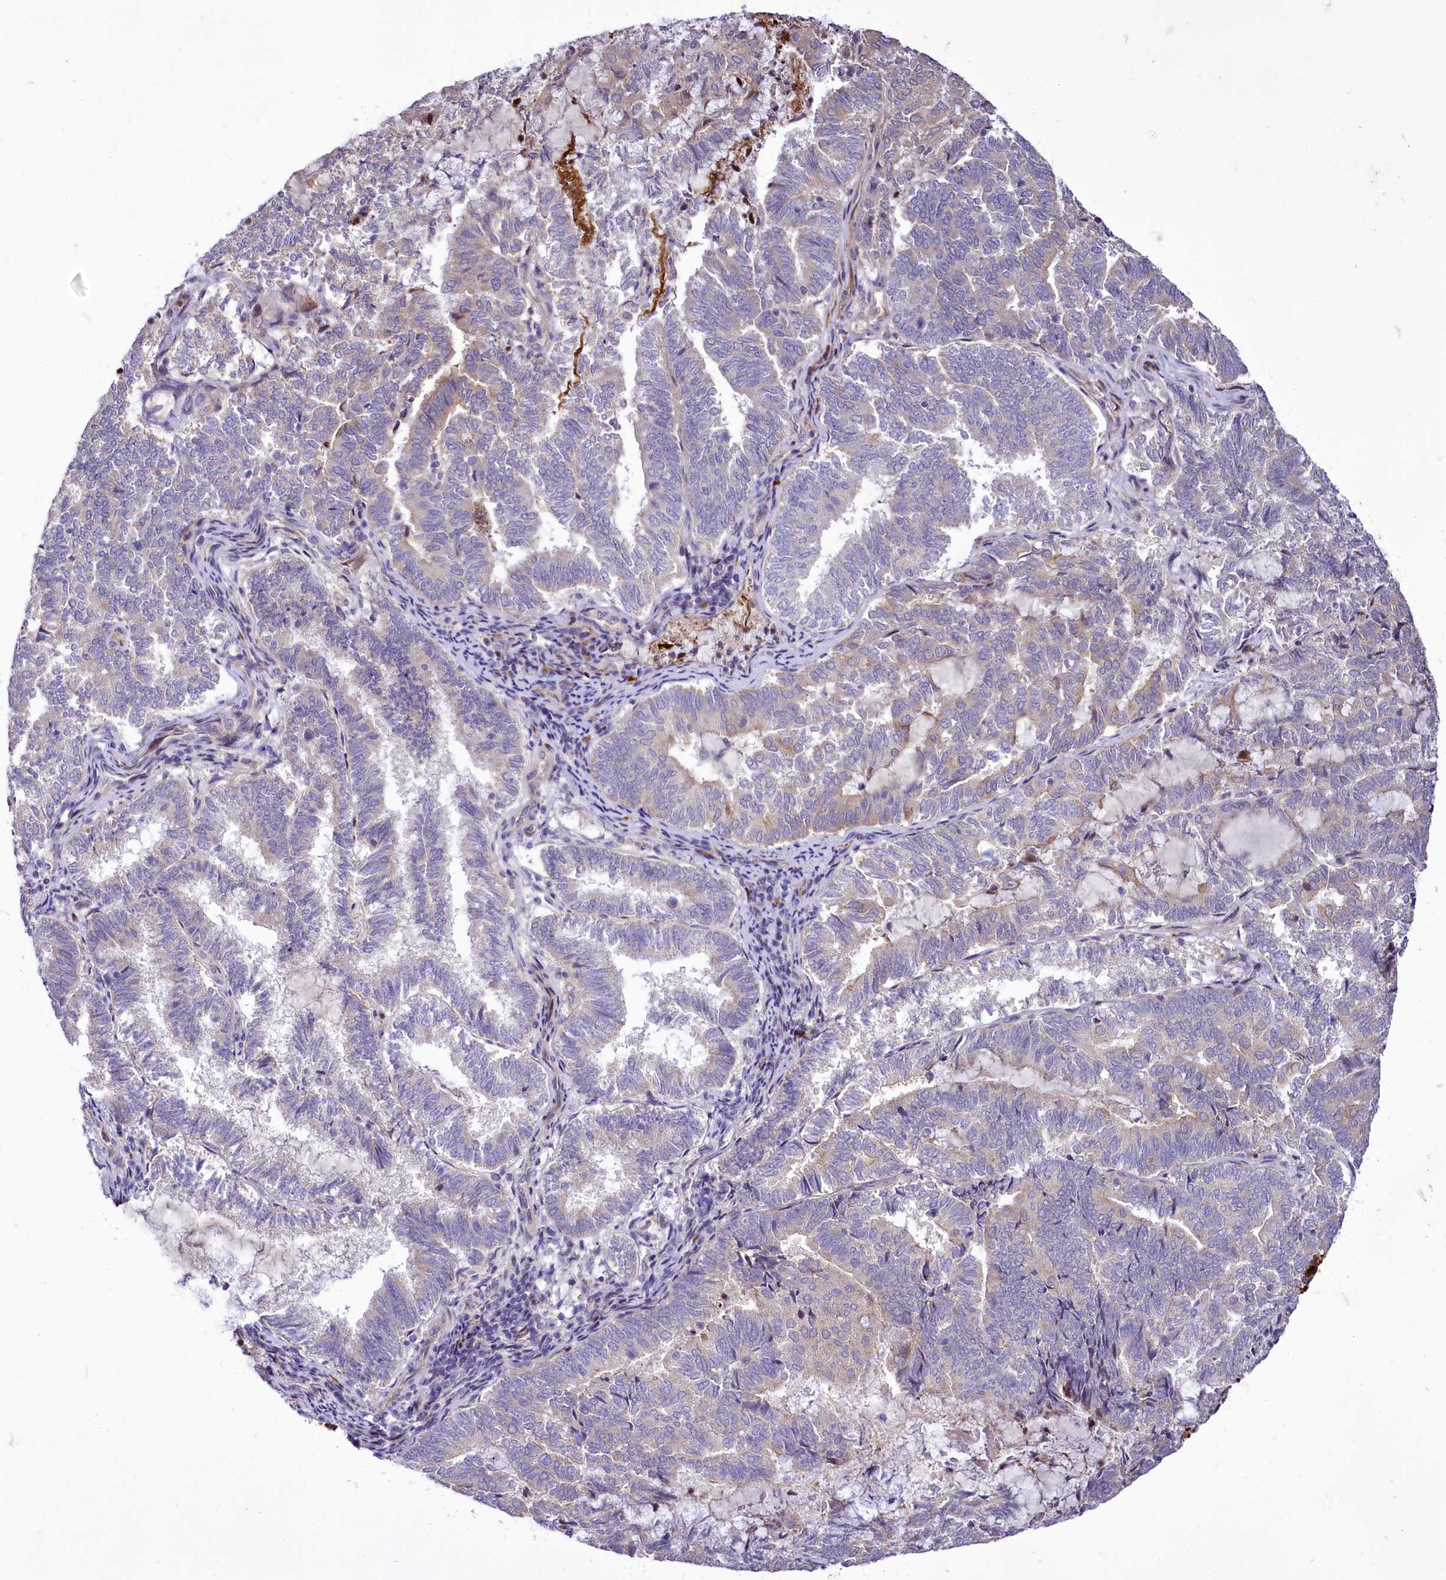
{"staining": {"intensity": "weak", "quantity": "<25%", "location": "cytoplasmic/membranous"}, "tissue": "endometrial cancer", "cell_type": "Tumor cells", "image_type": "cancer", "snomed": [{"axis": "morphology", "description": "Adenocarcinoma, NOS"}, {"axis": "topography", "description": "Endometrium"}], "caption": "Histopathology image shows no protein expression in tumor cells of endometrial cancer tissue.", "gene": "ZC3H12C", "patient": {"sex": "female", "age": 80}}